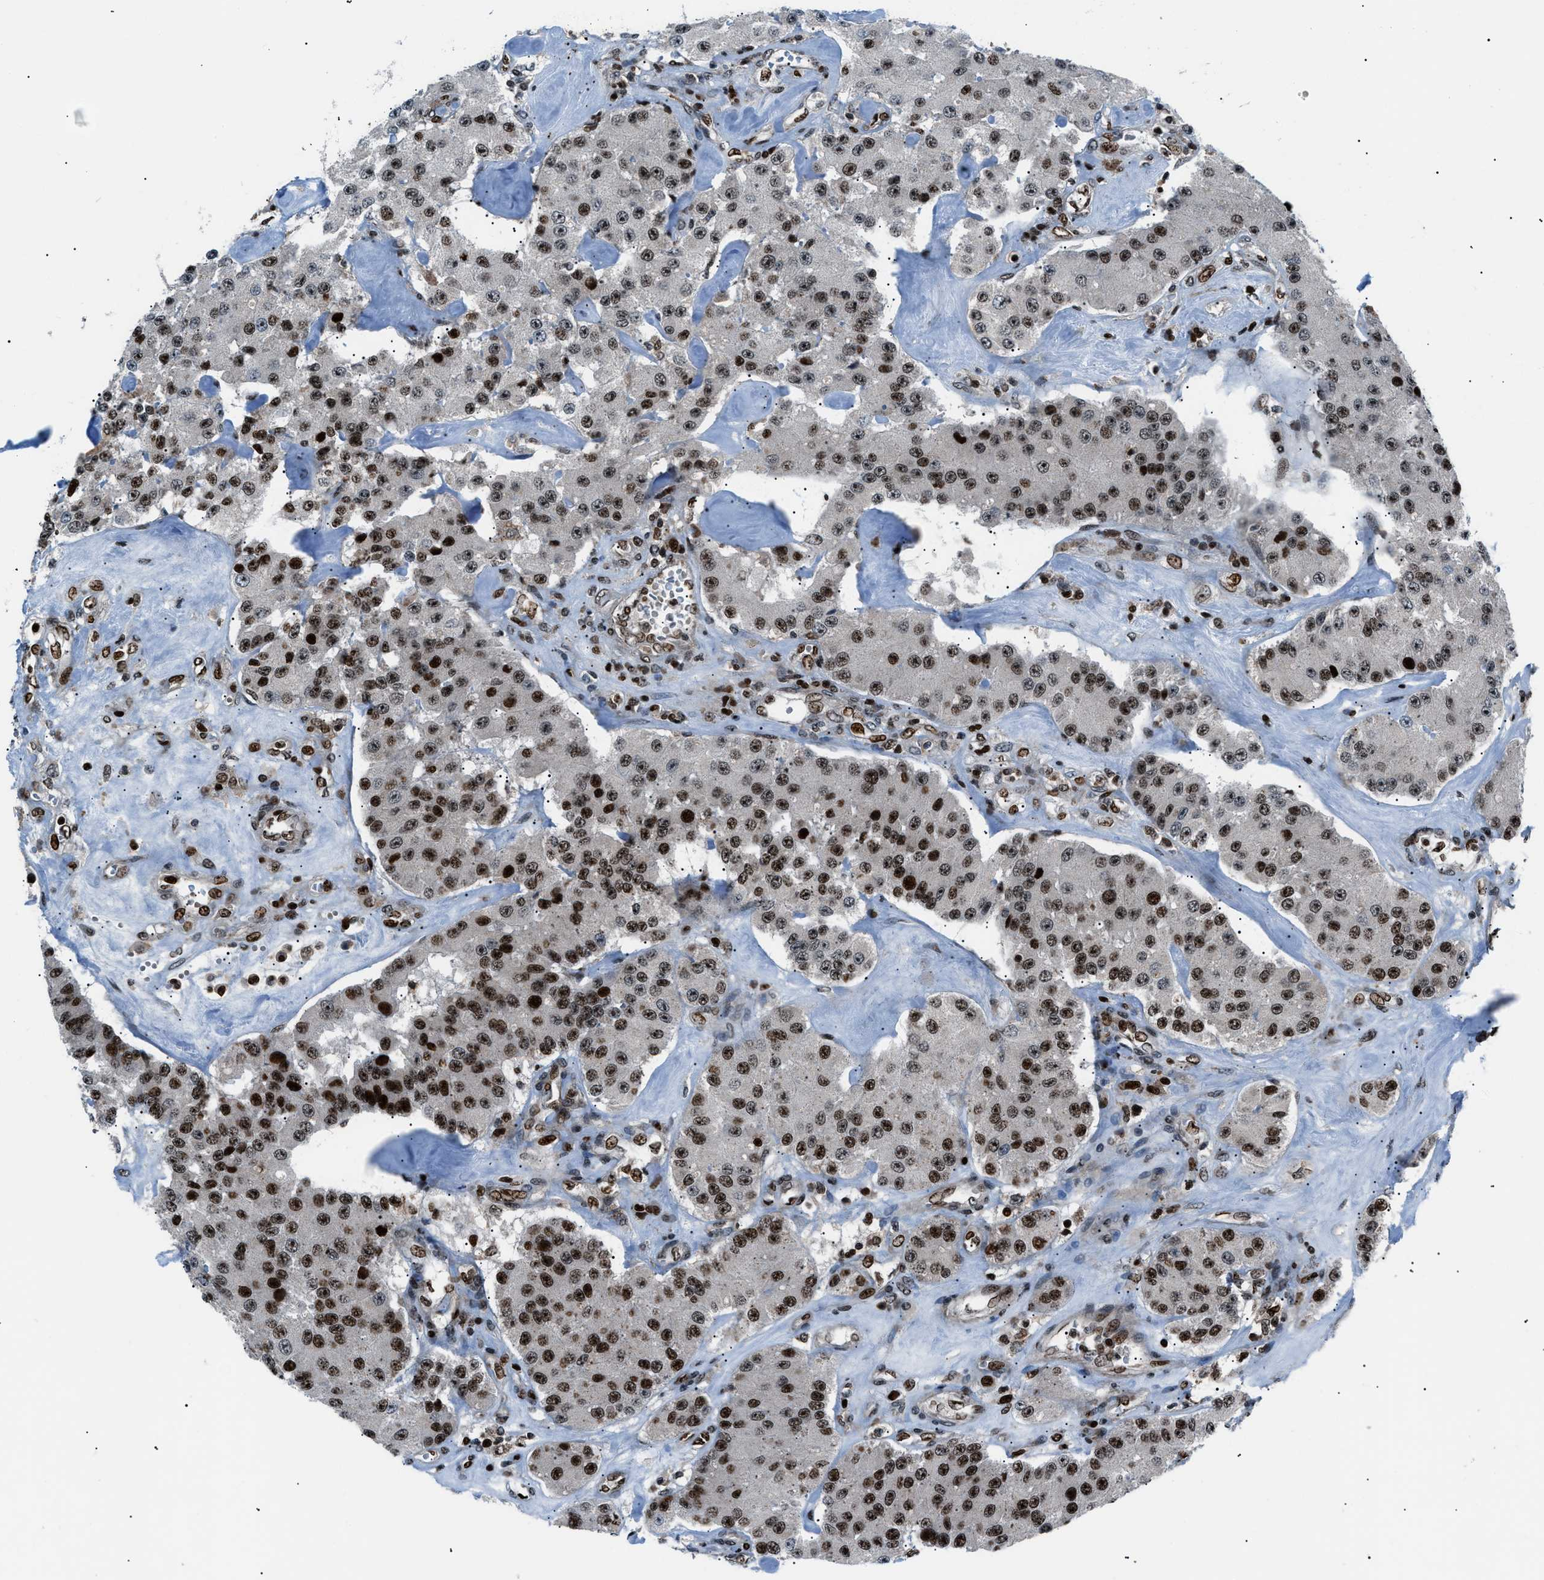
{"staining": {"intensity": "moderate", "quantity": ">75%", "location": "nuclear"}, "tissue": "carcinoid", "cell_type": "Tumor cells", "image_type": "cancer", "snomed": [{"axis": "morphology", "description": "Carcinoid, malignant, NOS"}, {"axis": "topography", "description": "Pancreas"}], "caption": "Carcinoid (malignant) stained with a brown dye shows moderate nuclear positive expression in about >75% of tumor cells.", "gene": "PRKX", "patient": {"sex": "male", "age": 41}}